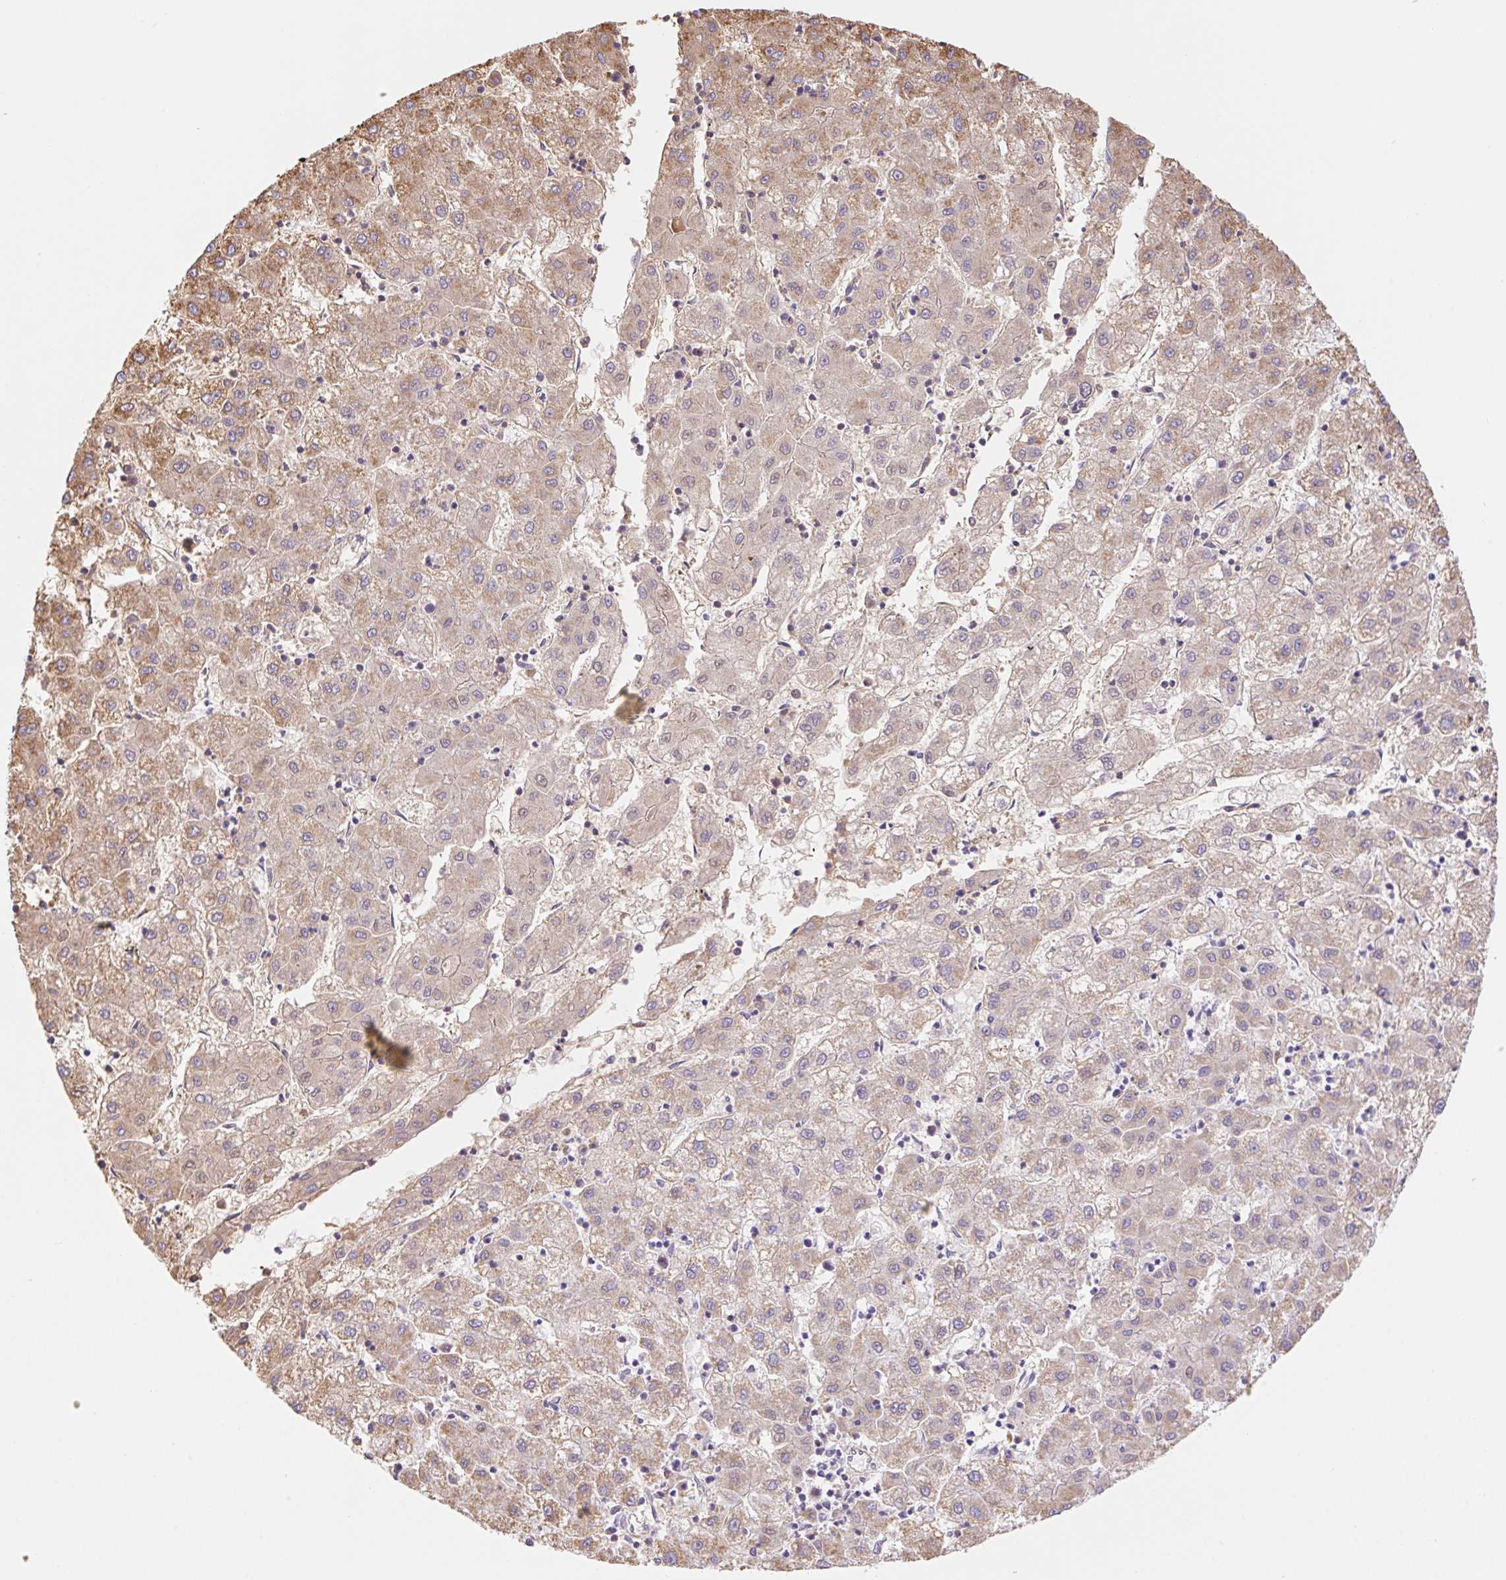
{"staining": {"intensity": "moderate", "quantity": "25%-75%", "location": "cytoplasmic/membranous"}, "tissue": "liver cancer", "cell_type": "Tumor cells", "image_type": "cancer", "snomed": [{"axis": "morphology", "description": "Carcinoma, Hepatocellular, NOS"}, {"axis": "topography", "description": "Liver"}], "caption": "The immunohistochemical stain labels moderate cytoplasmic/membranous staining in tumor cells of liver hepatocellular carcinoma tissue.", "gene": "ESAM", "patient": {"sex": "male", "age": 72}}